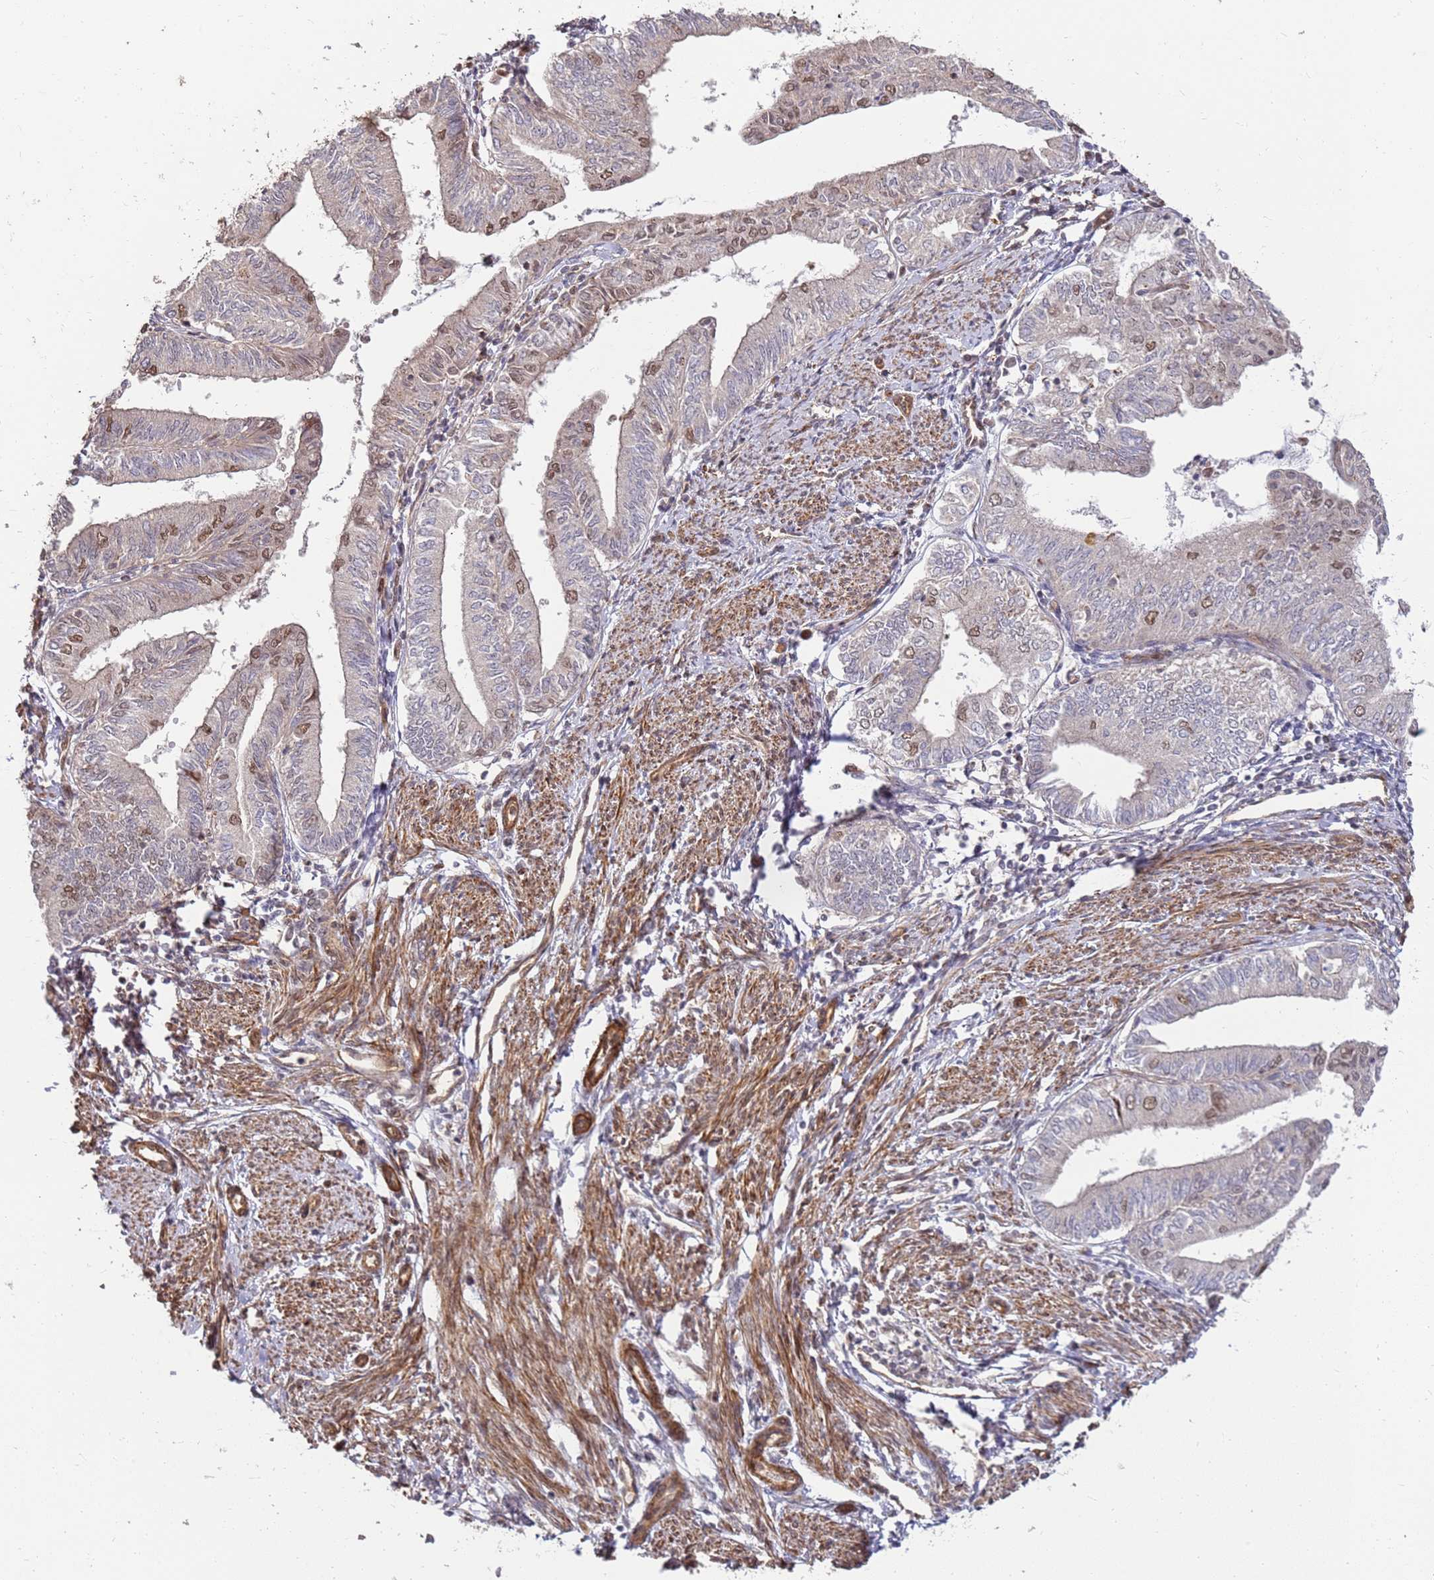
{"staining": {"intensity": "moderate", "quantity": "<25%", "location": "nuclear"}, "tissue": "endometrial cancer", "cell_type": "Tumor cells", "image_type": "cancer", "snomed": [{"axis": "morphology", "description": "Adenocarcinoma, NOS"}, {"axis": "topography", "description": "Endometrium"}], "caption": "IHC micrograph of human endometrial cancer (adenocarcinoma) stained for a protein (brown), which displays low levels of moderate nuclear staining in about <25% of tumor cells.", "gene": "ST18", "patient": {"sex": "female", "age": 66}}